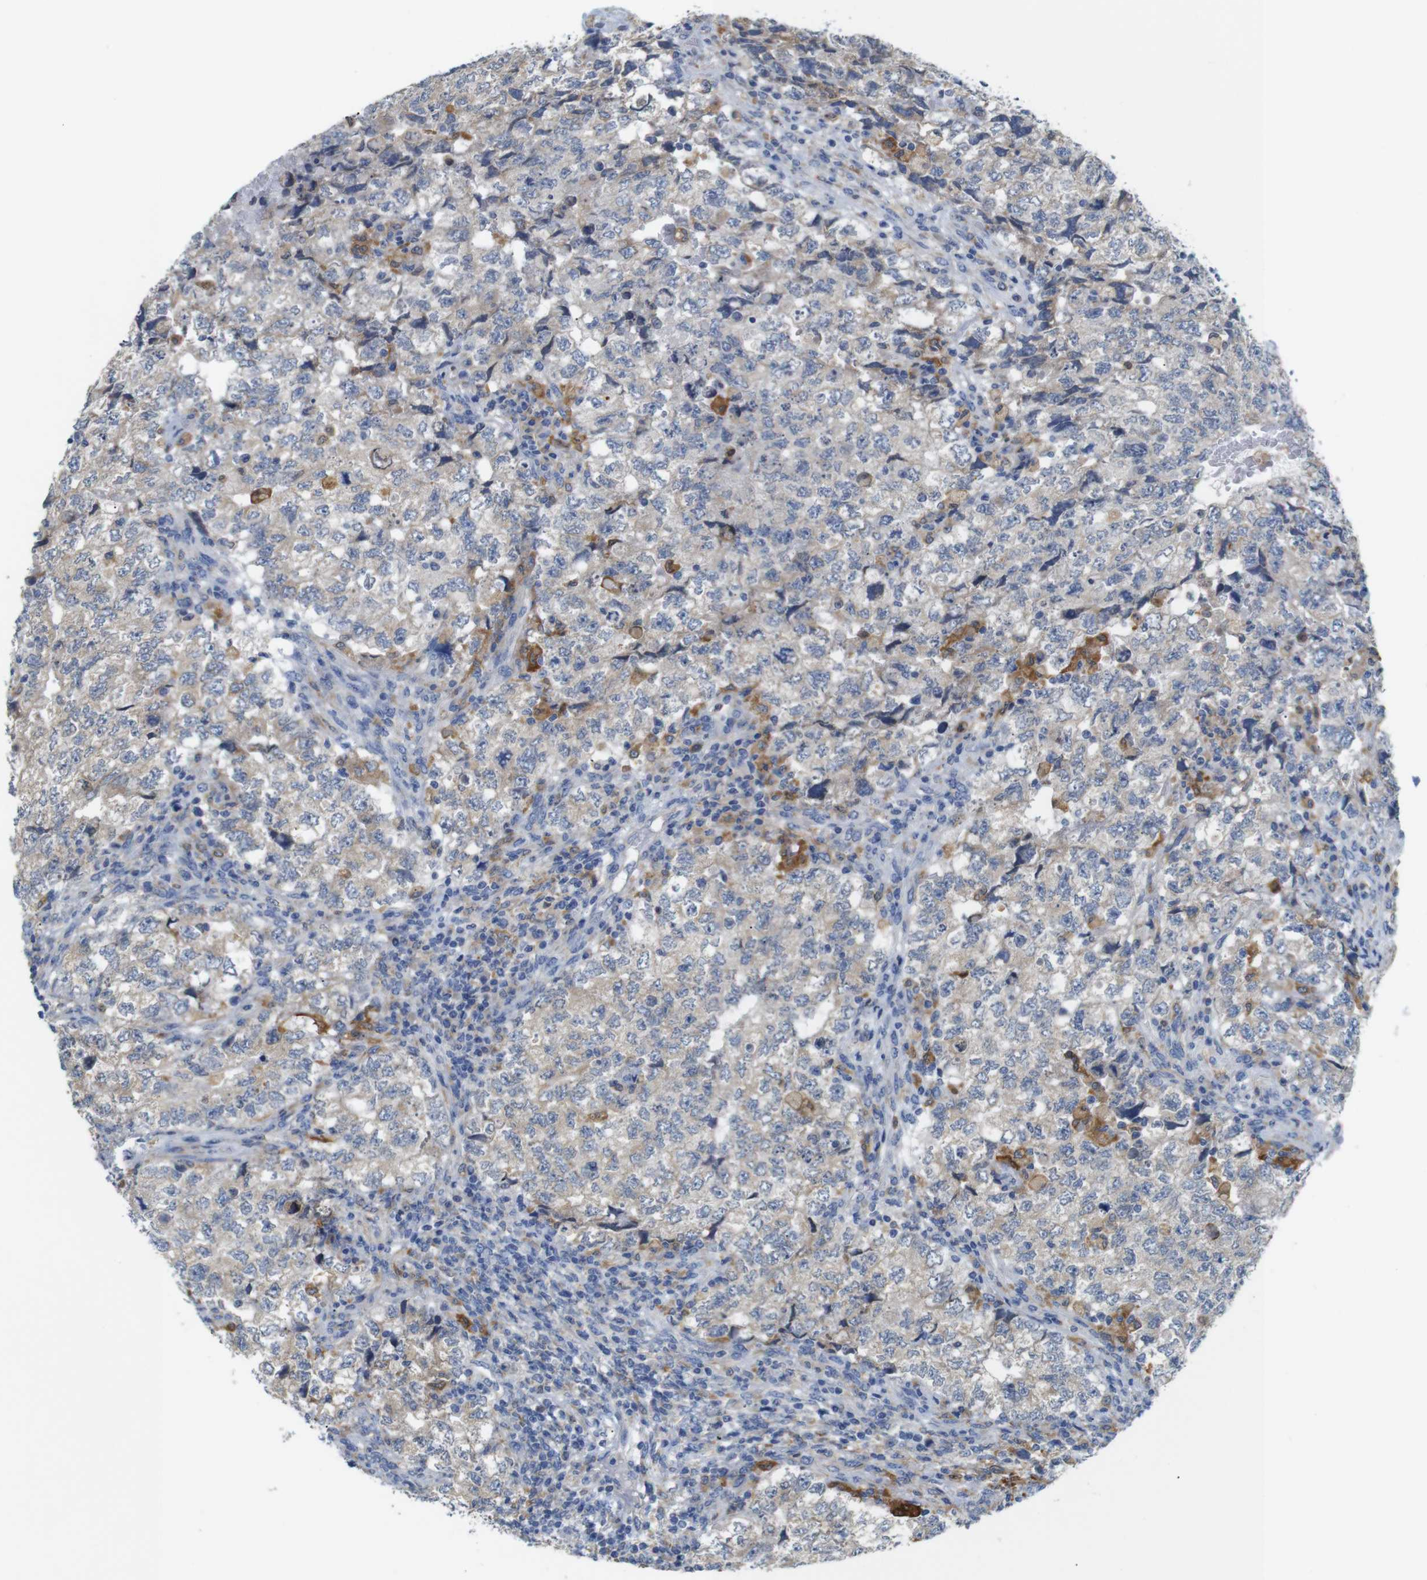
{"staining": {"intensity": "moderate", "quantity": "<25%", "location": "cytoplasmic/membranous"}, "tissue": "testis cancer", "cell_type": "Tumor cells", "image_type": "cancer", "snomed": [{"axis": "morphology", "description": "Carcinoma, Embryonal, NOS"}, {"axis": "topography", "description": "Testis"}], "caption": "Brown immunohistochemical staining in human testis embryonal carcinoma shows moderate cytoplasmic/membranous staining in approximately <25% of tumor cells.", "gene": "NEBL", "patient": {"sex": "male", "age": 36}}